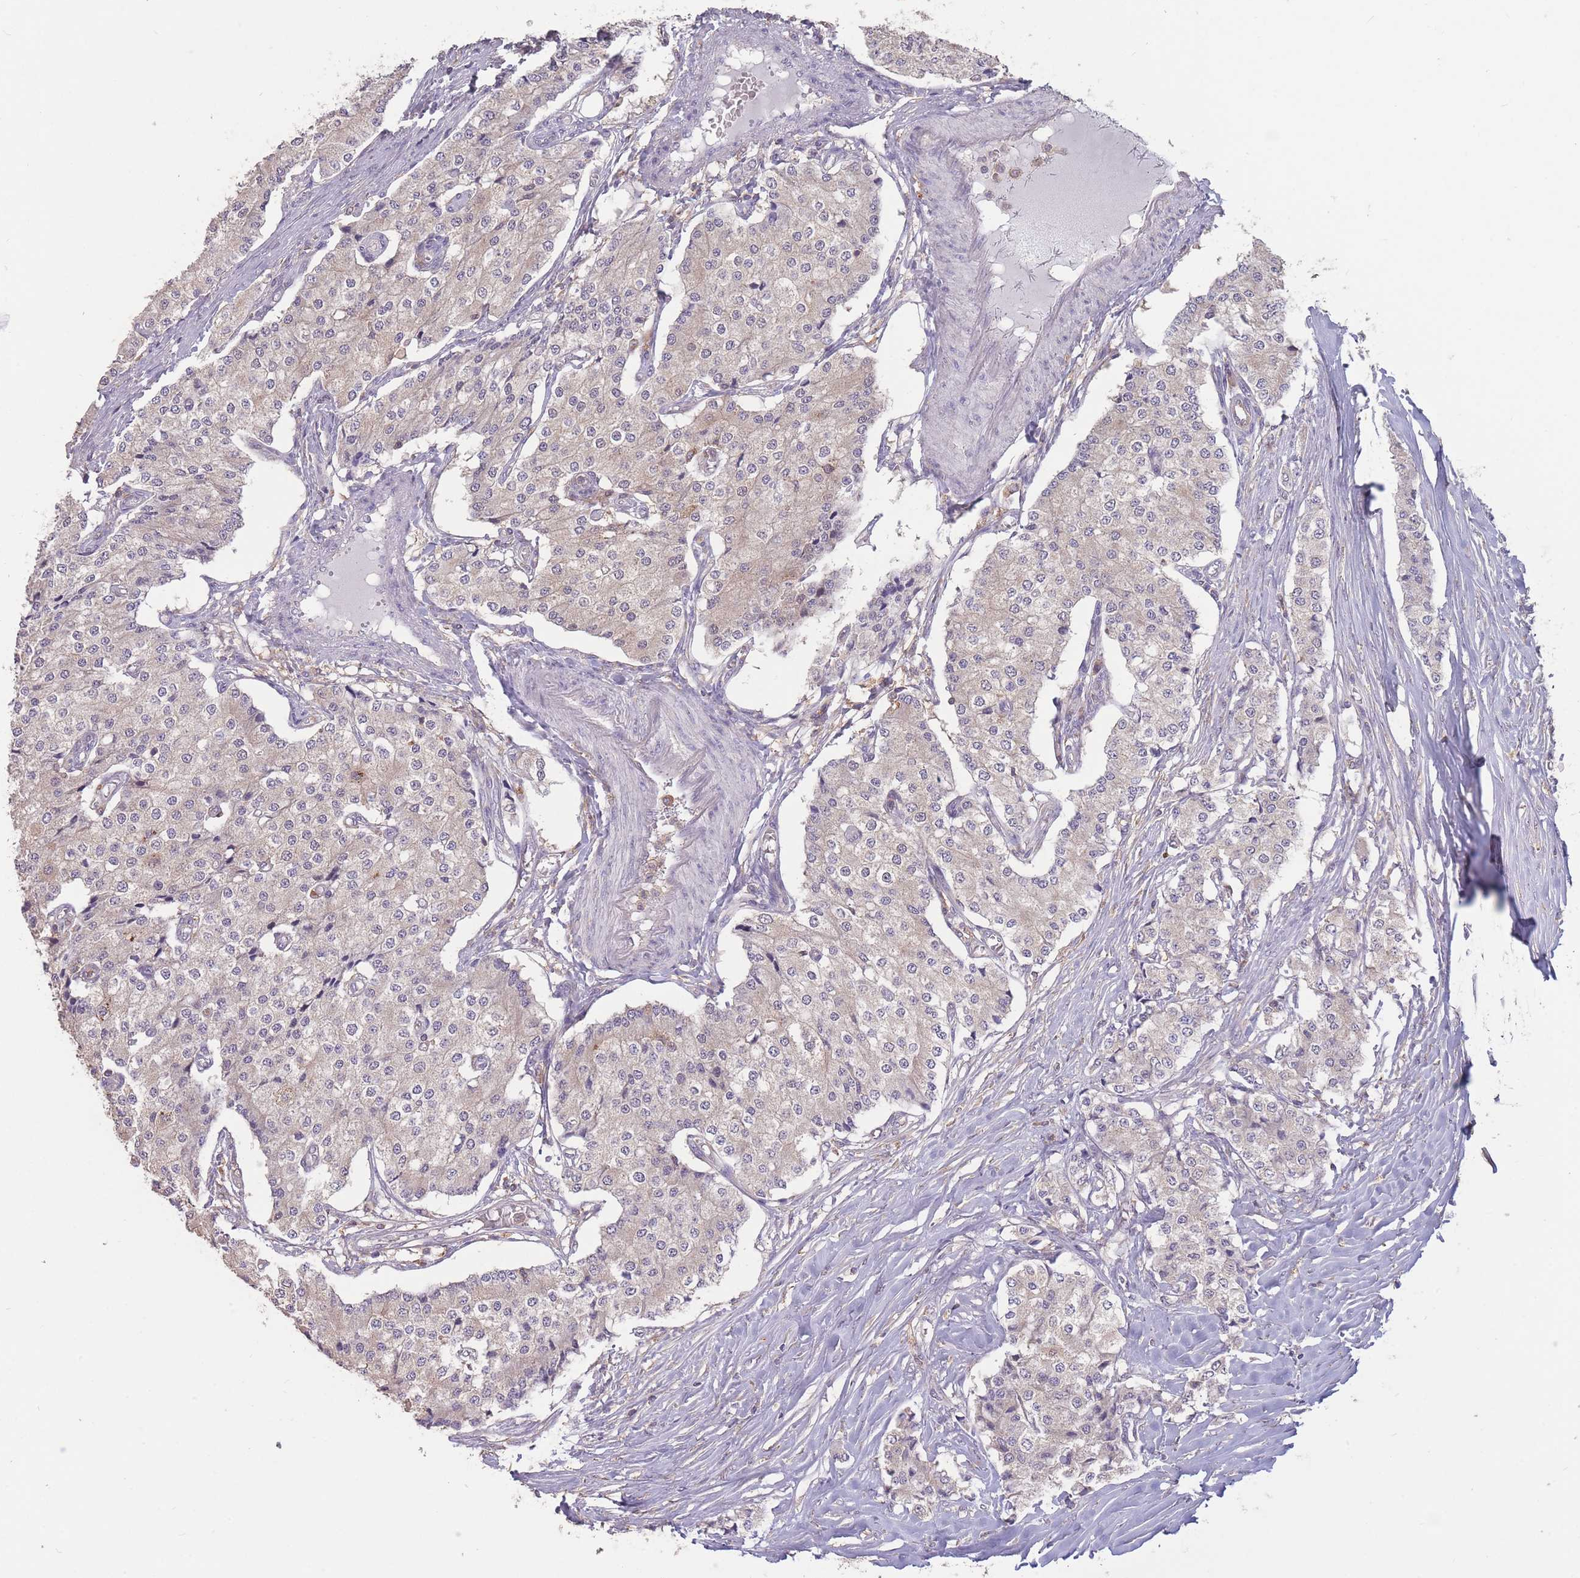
{"staining": {"intensity": "weak", "quantity": "<25%", "location": "cytoplasmic/membranous"}, "tissue": "carcinoid", "cell_type": "Tumor cells", "image_type": "cancer", "snomed": [{"axis": "morphology", "description": "Carcinoid, malignant, NOS"}, {"axis": "topography", "description": "Colon"}], "caption": "High power microscopy micrograph of an immunohistochemistry histopathology image of malignant carcinoid, revealing no significant staining in tumor cells.", "gene": "GMIP", "patient": {"sex": "female", "age": 52}}